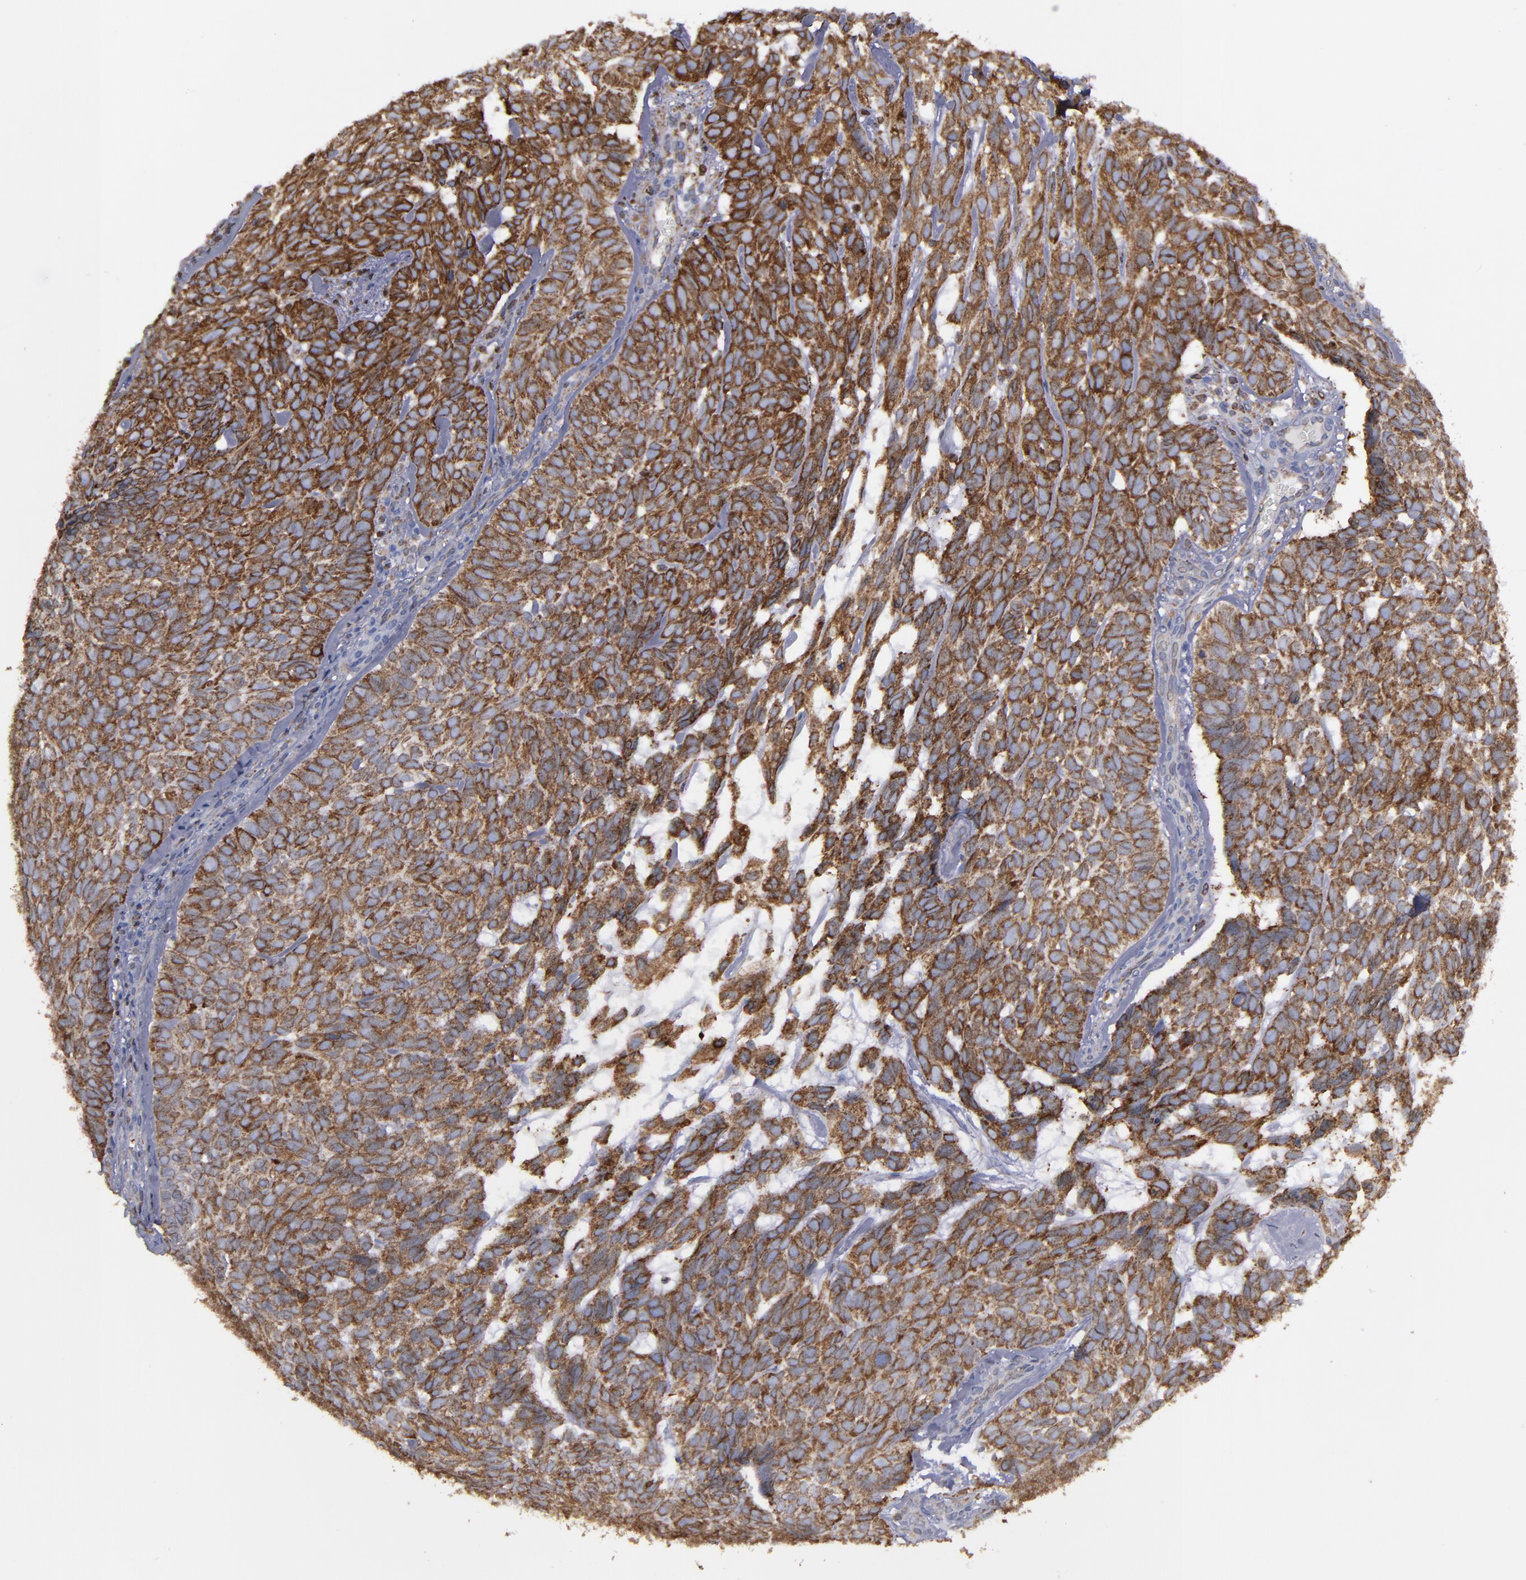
{"staining": {"intensity": "strong", "quantity": ">75%", "location": "cytoplasmic/membranous"}, "tissue": "skin cancer", "cell_type": "Tumor cells", "image_type": "cancer", "snomed": [{"axis": "morphology", "description": "Basal cell carcinoma"}, {"axis": "topography", "description": "Skin"}], "caption": "A photomicrograph of skin cancer stained for a protein shows strong cytoplasmic/membranous brown staining in tumor cells. (Brightfield microscopy of DAB IHC at high magnification).", "gene": "ERLIN2", "patient": {"sex": "male", "age": 72}}